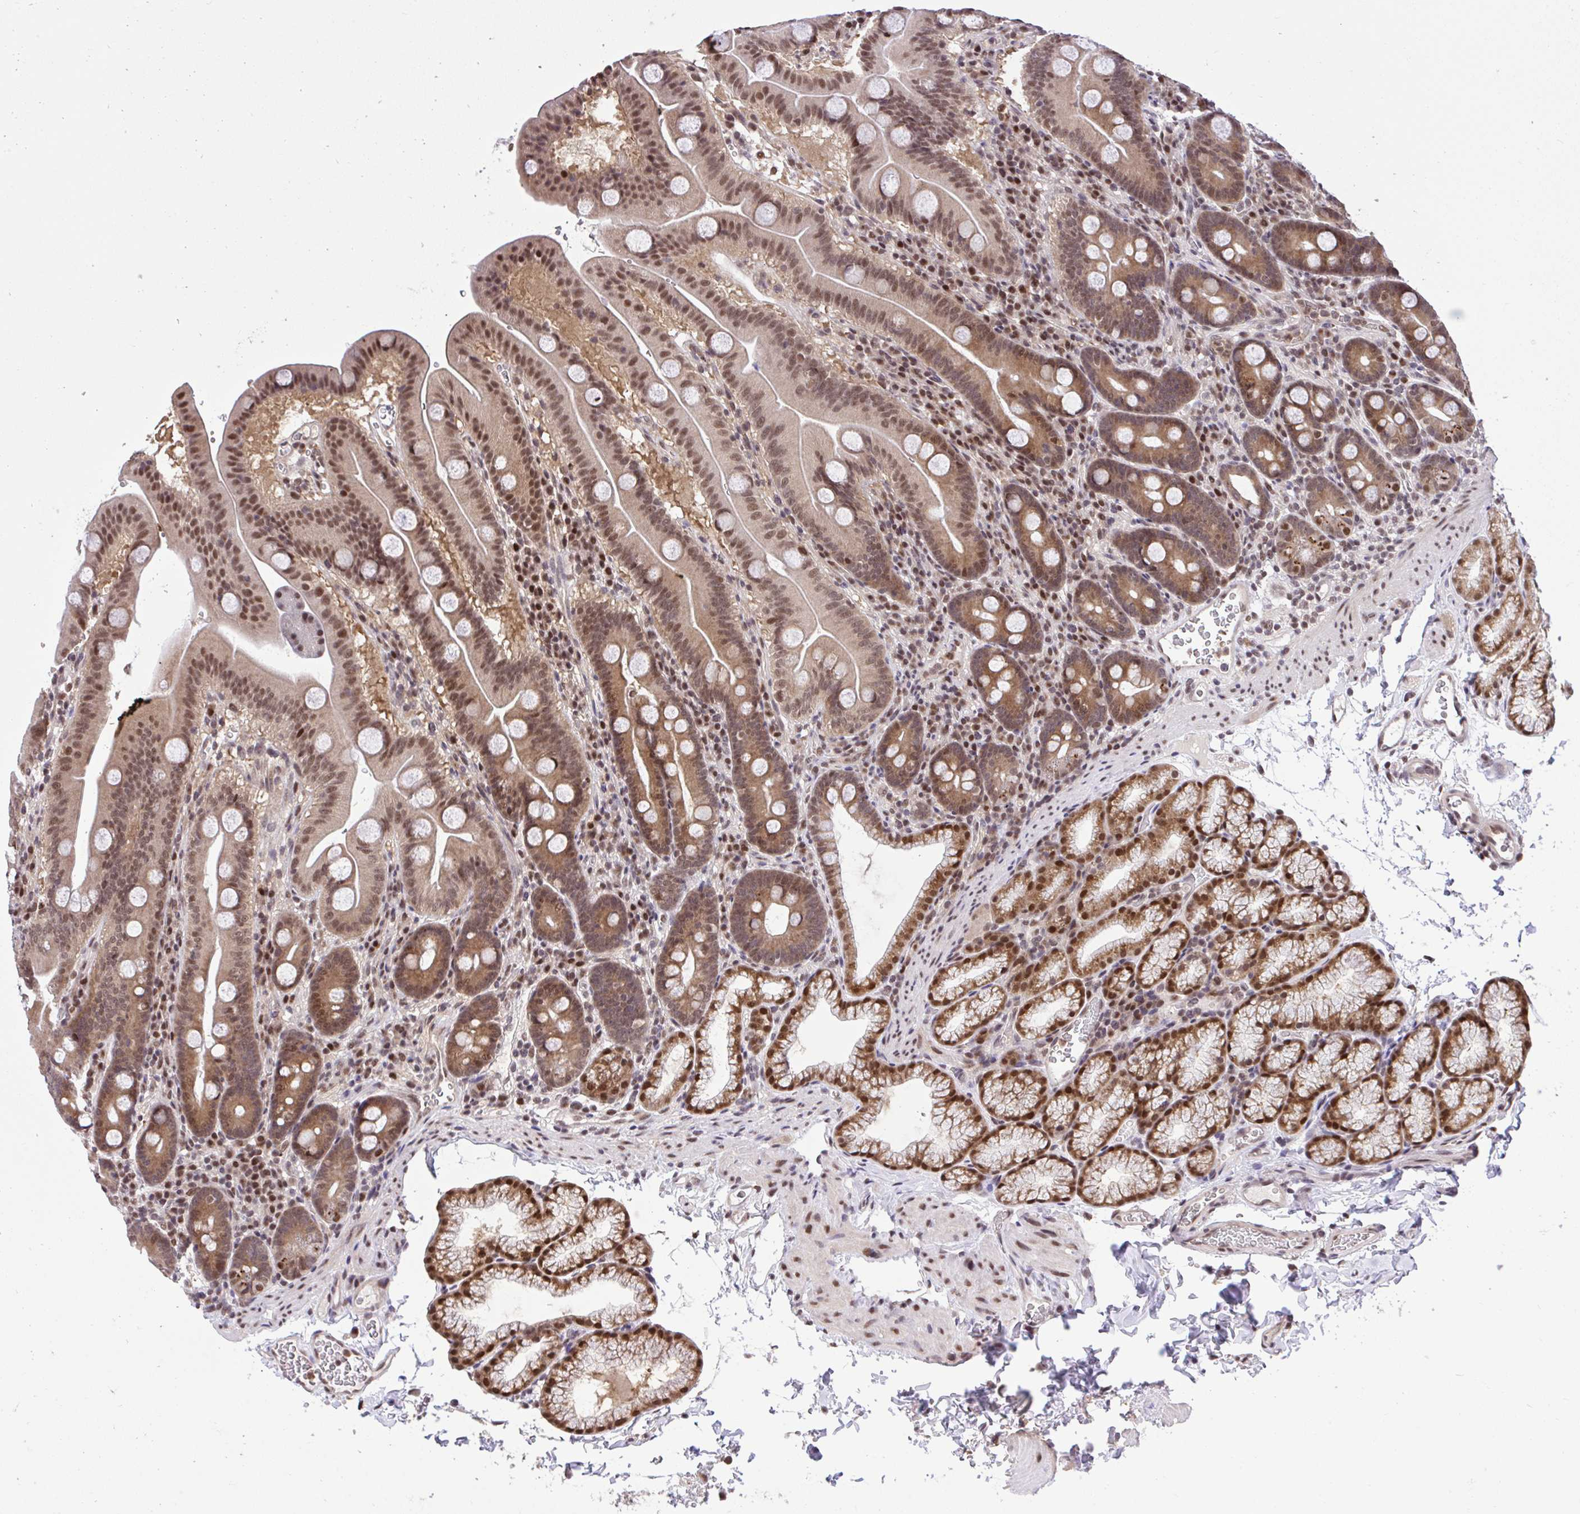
{"staining": {"intensity": "moderate", "quantity": "25%-75%", "location": "cytoplasmic/membranous,nuclear"}, "tissue": "duodenum", "cell_type": "Glandular cells", "image_type": "normal", "snomed": [{"axis": "morphology", "description": "Normal tissue, NOS"}, {"axis": "topography", "description": "Duodenum"}], "caption": "High-power microscopy captured an IHC photomicrograph of benign duodenum, revealing moderate cytoplasmic/membranous,nuclear positivity in about 25%-75% of glandular cells. The staining was performed using DAB (3,3'-diaminobenzidine), with brown indicating positive protein expression. Nuclei are stained blue with hematoxylin.", "gene": "GLIS3", "patient": {"sex": "male", "age": 59}}